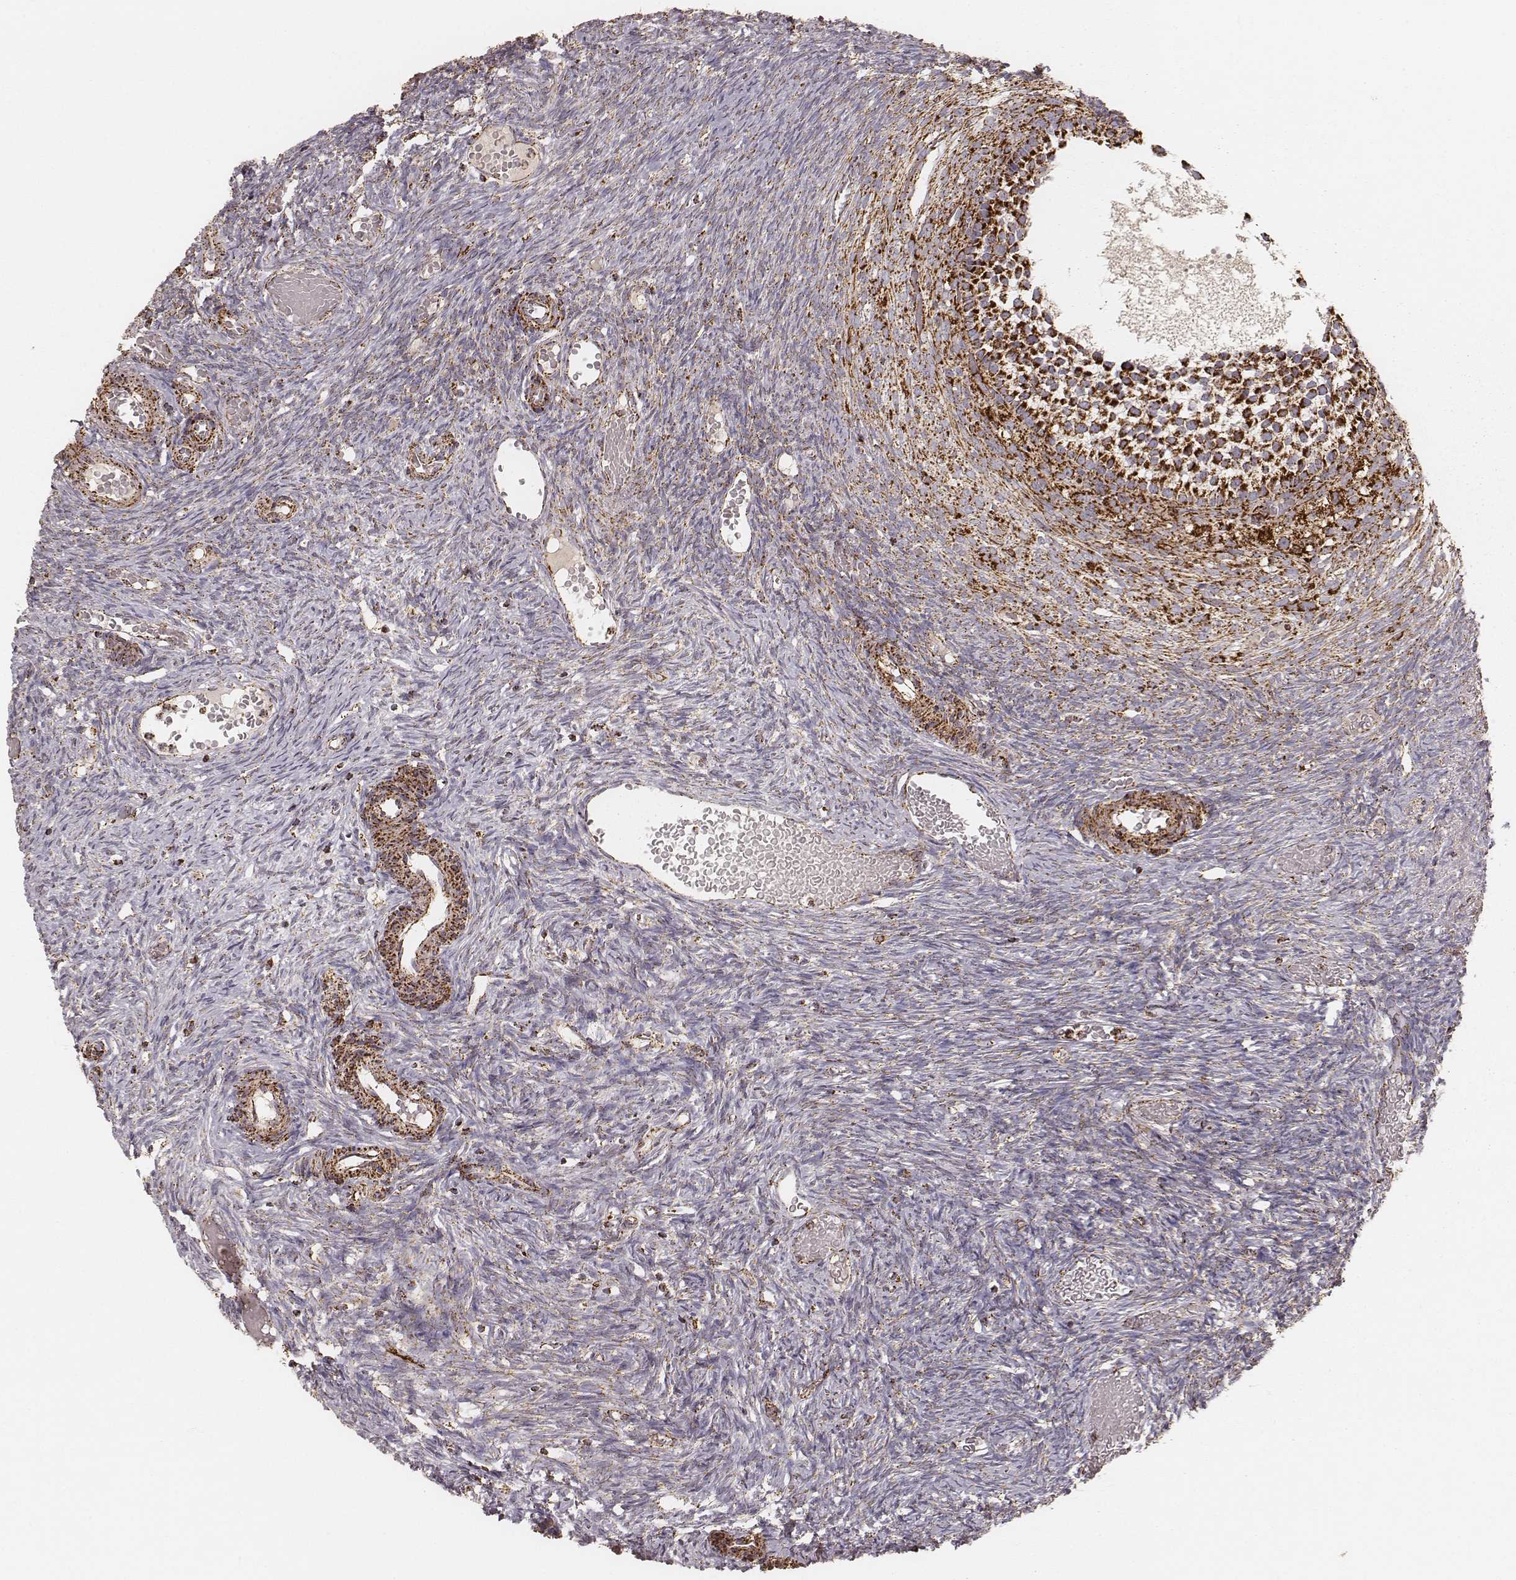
{"staining": {"intensity": "strong", "quantity": ">75%", "location": "cytoplasmic/membranous"}, "tissue": "ovary", "cell_type": "Follicle cells", "image_type": "normal", "snomed": [{"axis": "morphology", "description": "Normal tissue, NOS"}, {"axis": "topography", "description": "Ovary"}], "caption": "Strong cytoplasmic/membranous expression is appreciated in approximately >75% of follicle cells in unremarkable ovary. The staining was performed using DAB (3,3'-diaminobenzidine), with brown indicating positive protein expression. Nuclei are stained blue with hematoxylin.", "gene": "CS", "patient": {"sex": "female", "age": 39}}